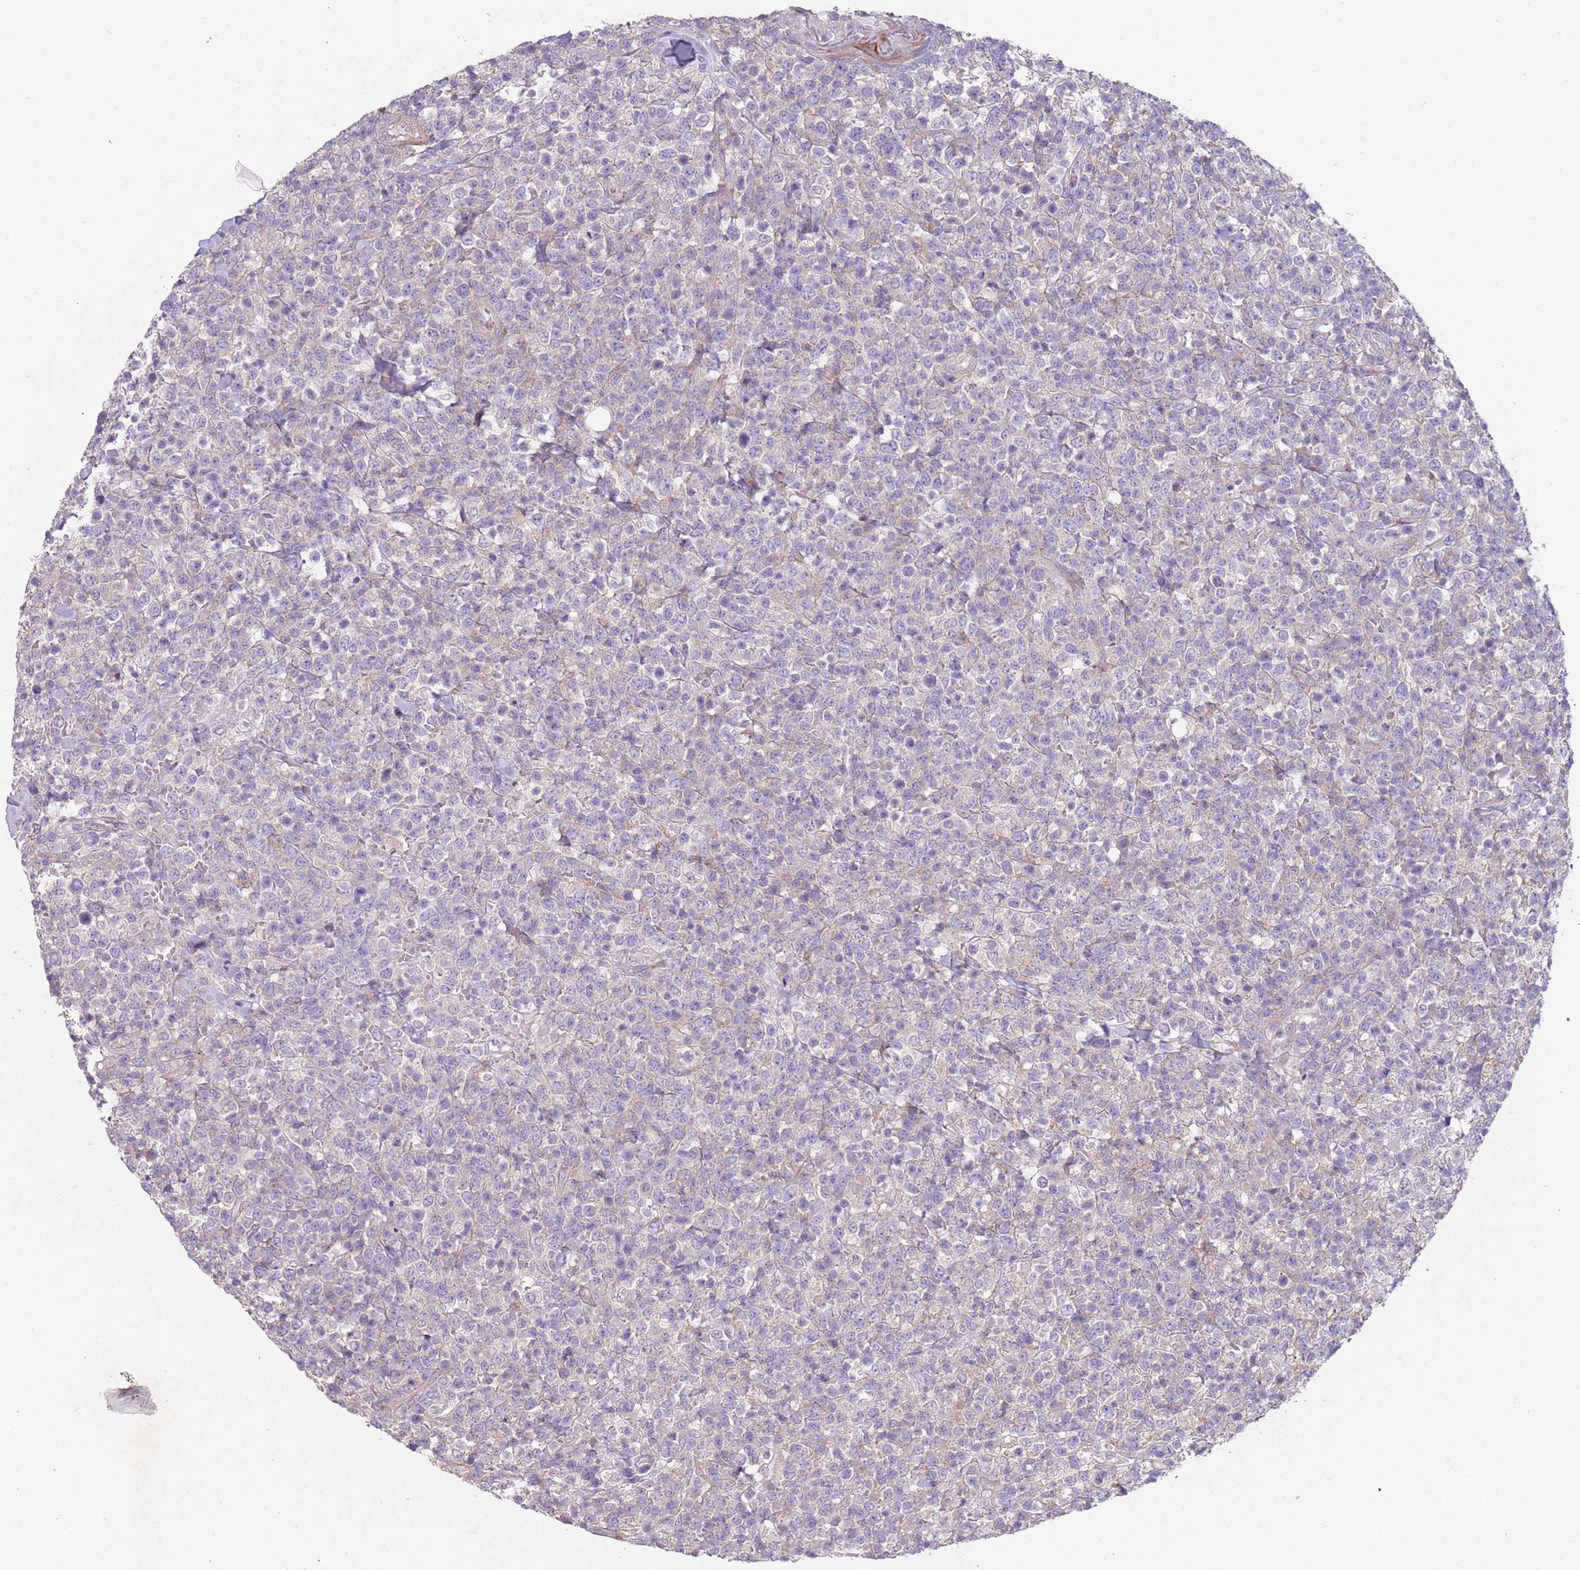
{"staining": {"intensity": "negative", "quantity": "none", "location": "none"}, "tissue": "lymphoma", "cell_type": "Tumor cells", "image_type": "cancer", "snomed": [{"axis": "morphology", "description": "Malignant lymphoma, non-Hodgkin's type, High grade"}, {"axis": "topography", "description": "Colon"}], "caption": "Lymphoma was stained to show a protein in brown. There is no significant expression in tumor cells. (DAB IHC, high magnification).", "gene": "ZNF583", "patient": {"sex": "female", "age": 53}}